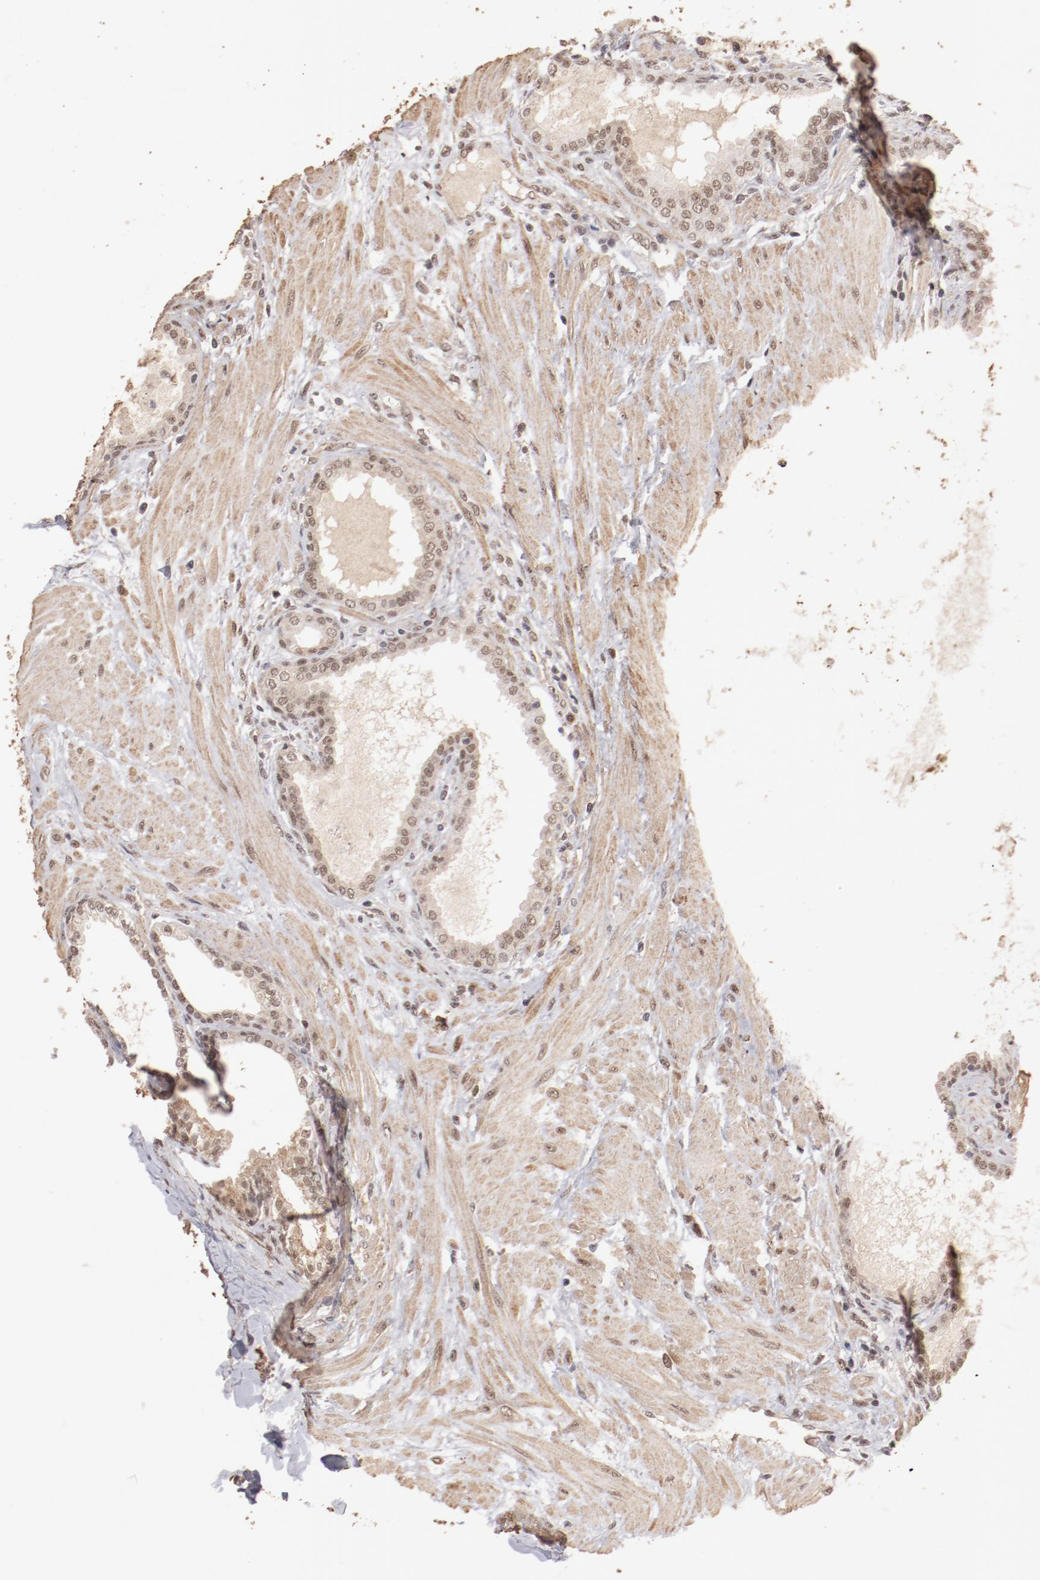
{"staining": {"intensity": "weak", "quantity": ">75%", "location": "cytoplasmic/membranous,nuclear"}, "tissue": "prostate", "cell_type": "Glandular cells", "image_type": "normal", "snomed": [{"axis": "morphology", "description": "Normal tissue, NOS"}, {"axis": "topography", "description": "Prostate"}], "caption": "Prostate stained with DAB IHC shows low levels of weak cytoplasmic/membranous,nuclear expression in approximately >75% of glandular cells. (DAB (3,3'-diaminobenzidine) = brown stain, brightfield microscopy at high magnification).", "gene": "CLOCK", "patient": {"sex": "male", "age": 64}}